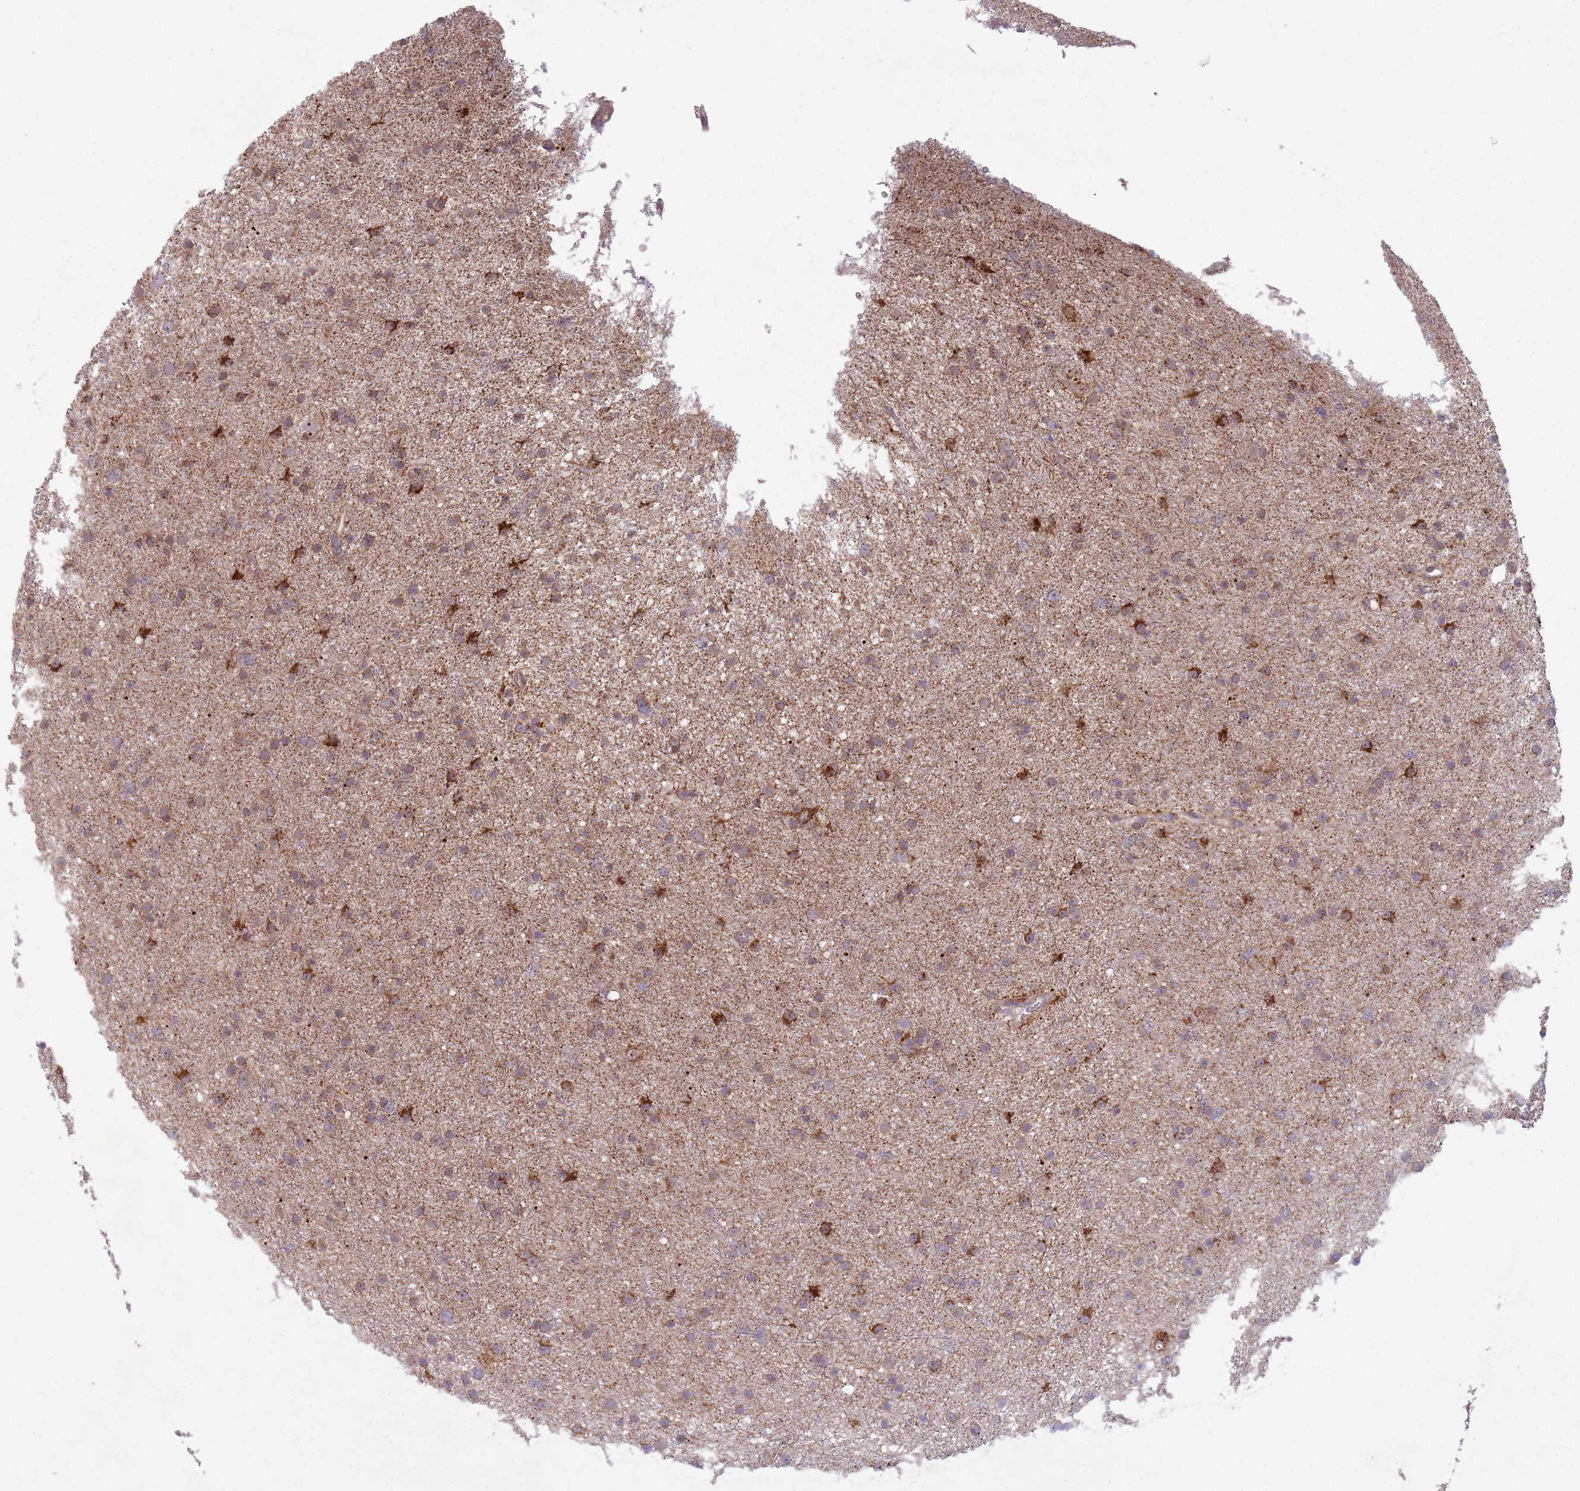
{"staining": {"intensity": "strong", "quantity": "25%-75%", "location": "cytoplasmic/membranous"}, "tissue": "glioma", "cell_type": "Tumor cells", "image_type": "cancer", "snomed": [{"axis": "morphology", "description": "Glioma, malignant, Low grade"}, {"axis": "topography", "description": "Cerebral cortex"}], "caption": "Tumor cells reveal high levels of strong cytoplasmic/membranous staining in approximately 25%-75% of cells in human malignant low-grade glioma.", "gene": "OR10Q1", "patient": {"sex": "female", "age": 39}}